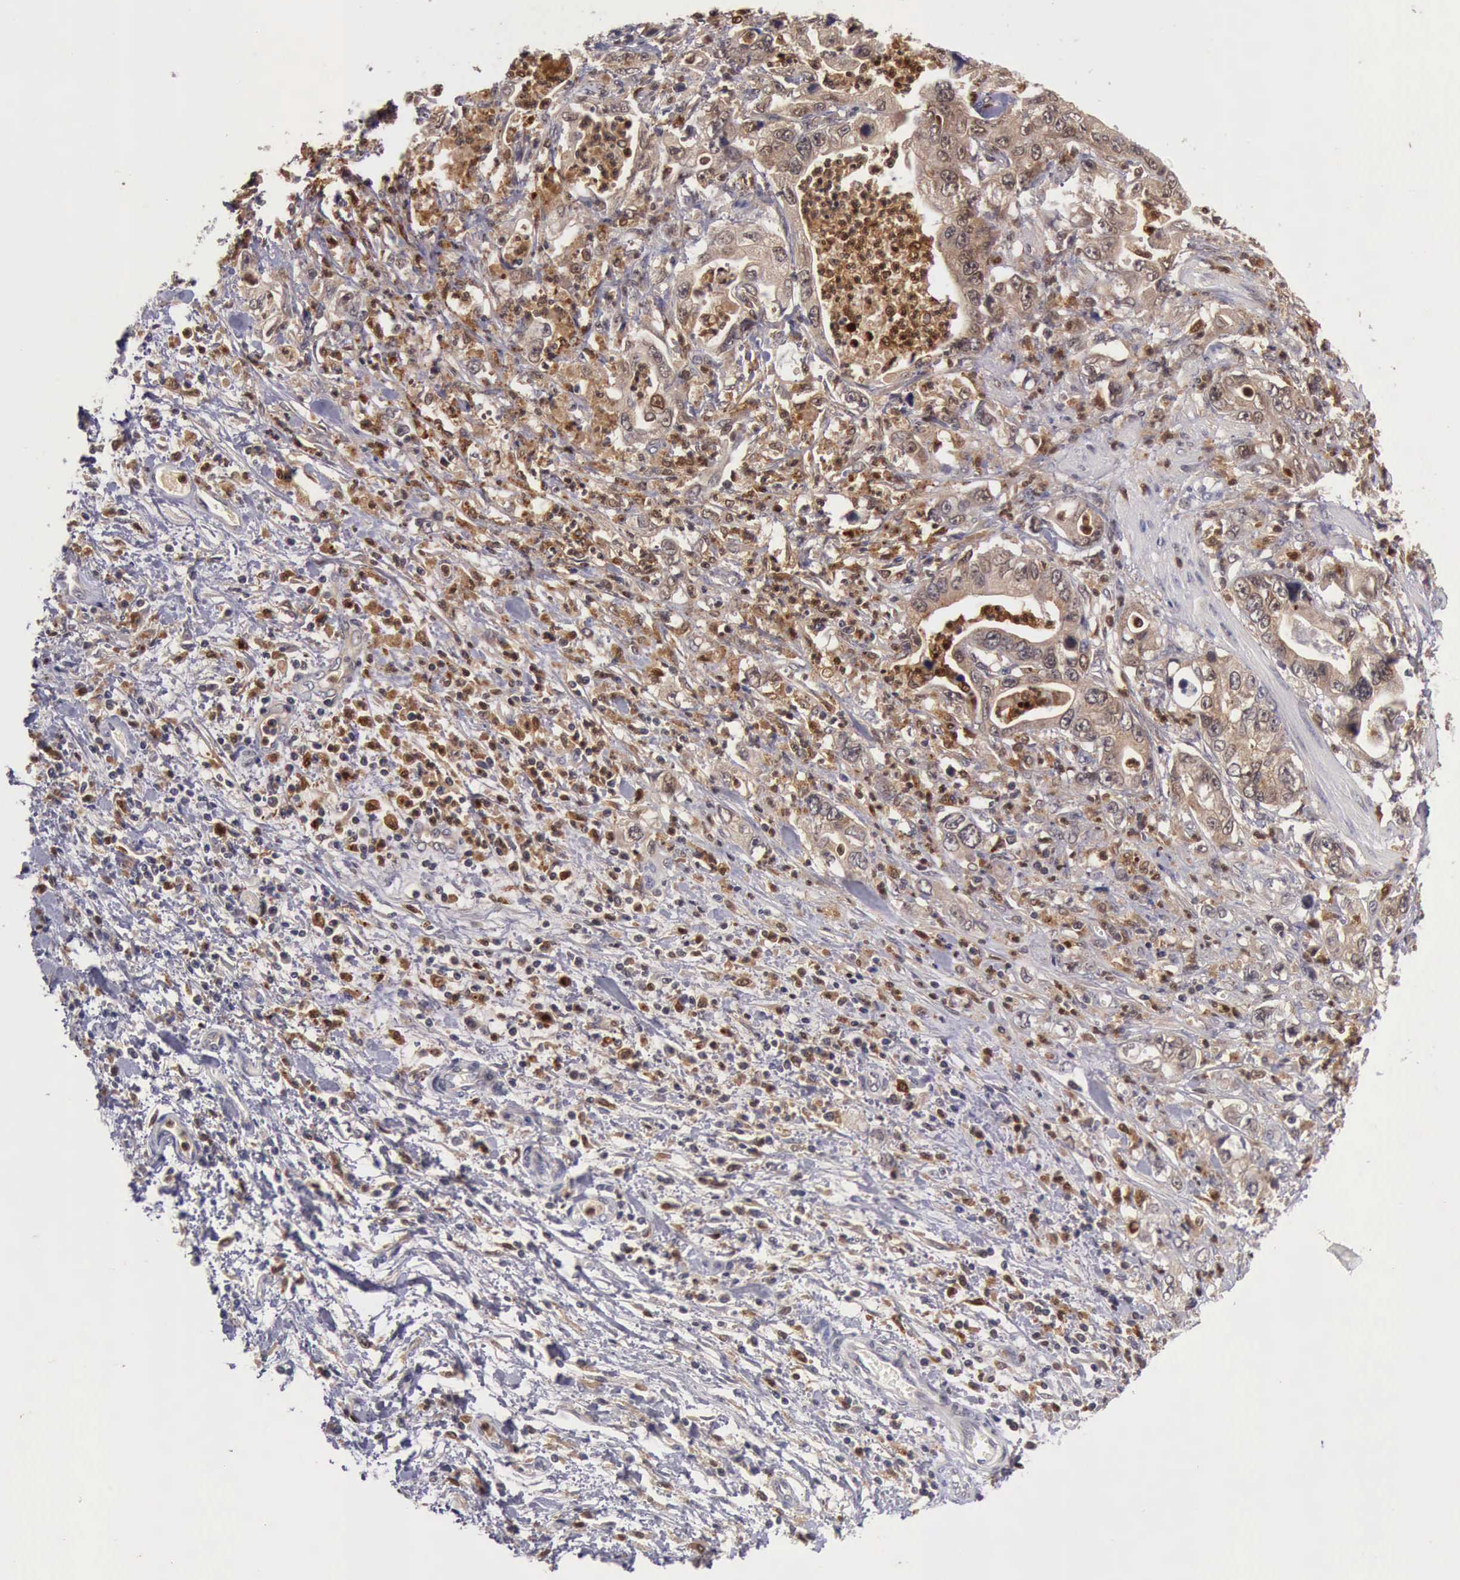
{"staining": {"intensity": "weak", "quantity": ">75%", "location": "cytoplasmic/membranous"}, "tissue": "stomach cancer", "cell_type": "Tumor cells", "image_type": "cancer", "snomed": [{"axis": "morphology", "description": "Adenocarcinoma, NOS"}, {"axis": "topography", "description": "Pancreas"}, {"axis": "topography", "description": "Stomach, upper"}], "caption": "The histopathology image exhibits staining of stomach cancer, revealing weak cytoplasmic/membranous protein staining (brown color) within tumor cells.", "gene": "CSTA", "patient": {"sex": "male", "age": 77}}